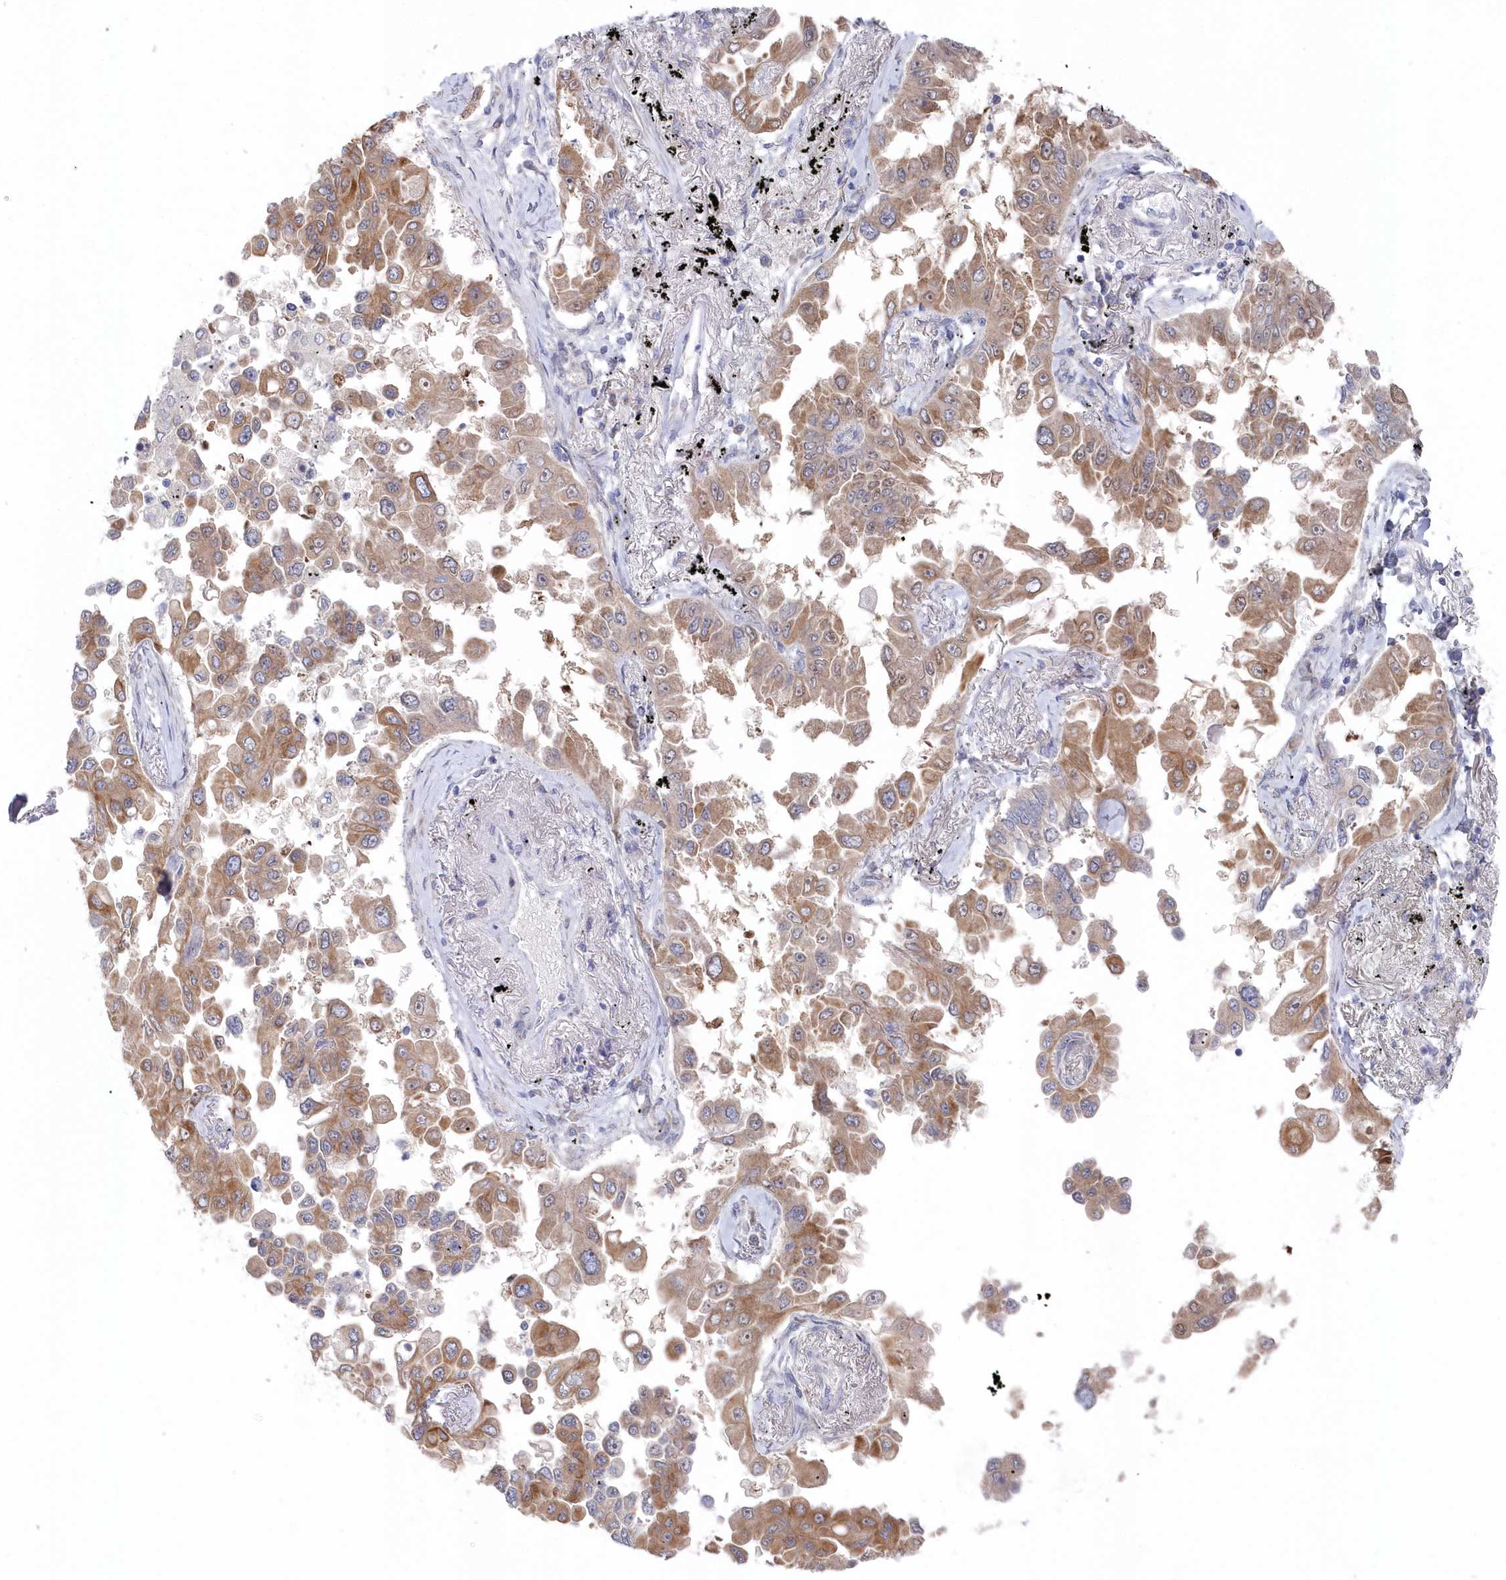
{"staining": {"intensity": "moderate", "quantity": ">75%", "location": "cytoplasmic/membranous"}, "tissue": "lung cancer", "cell_type": "Tumor cells", "image_type": "cancer", "snomed": [{"axis": "morphology", "description": "Adenocarcinoma, NOS"}, {"axis": "topography", "description": "Lung"}], "caption": "This is an image of IHC staining of lung adenocarcinoma, which shows moderate positivity in the cytoplasmic/membranous of tumor cells.", "gene": "KIAA1586", "patient": {"sex": "female", "age": 67}}